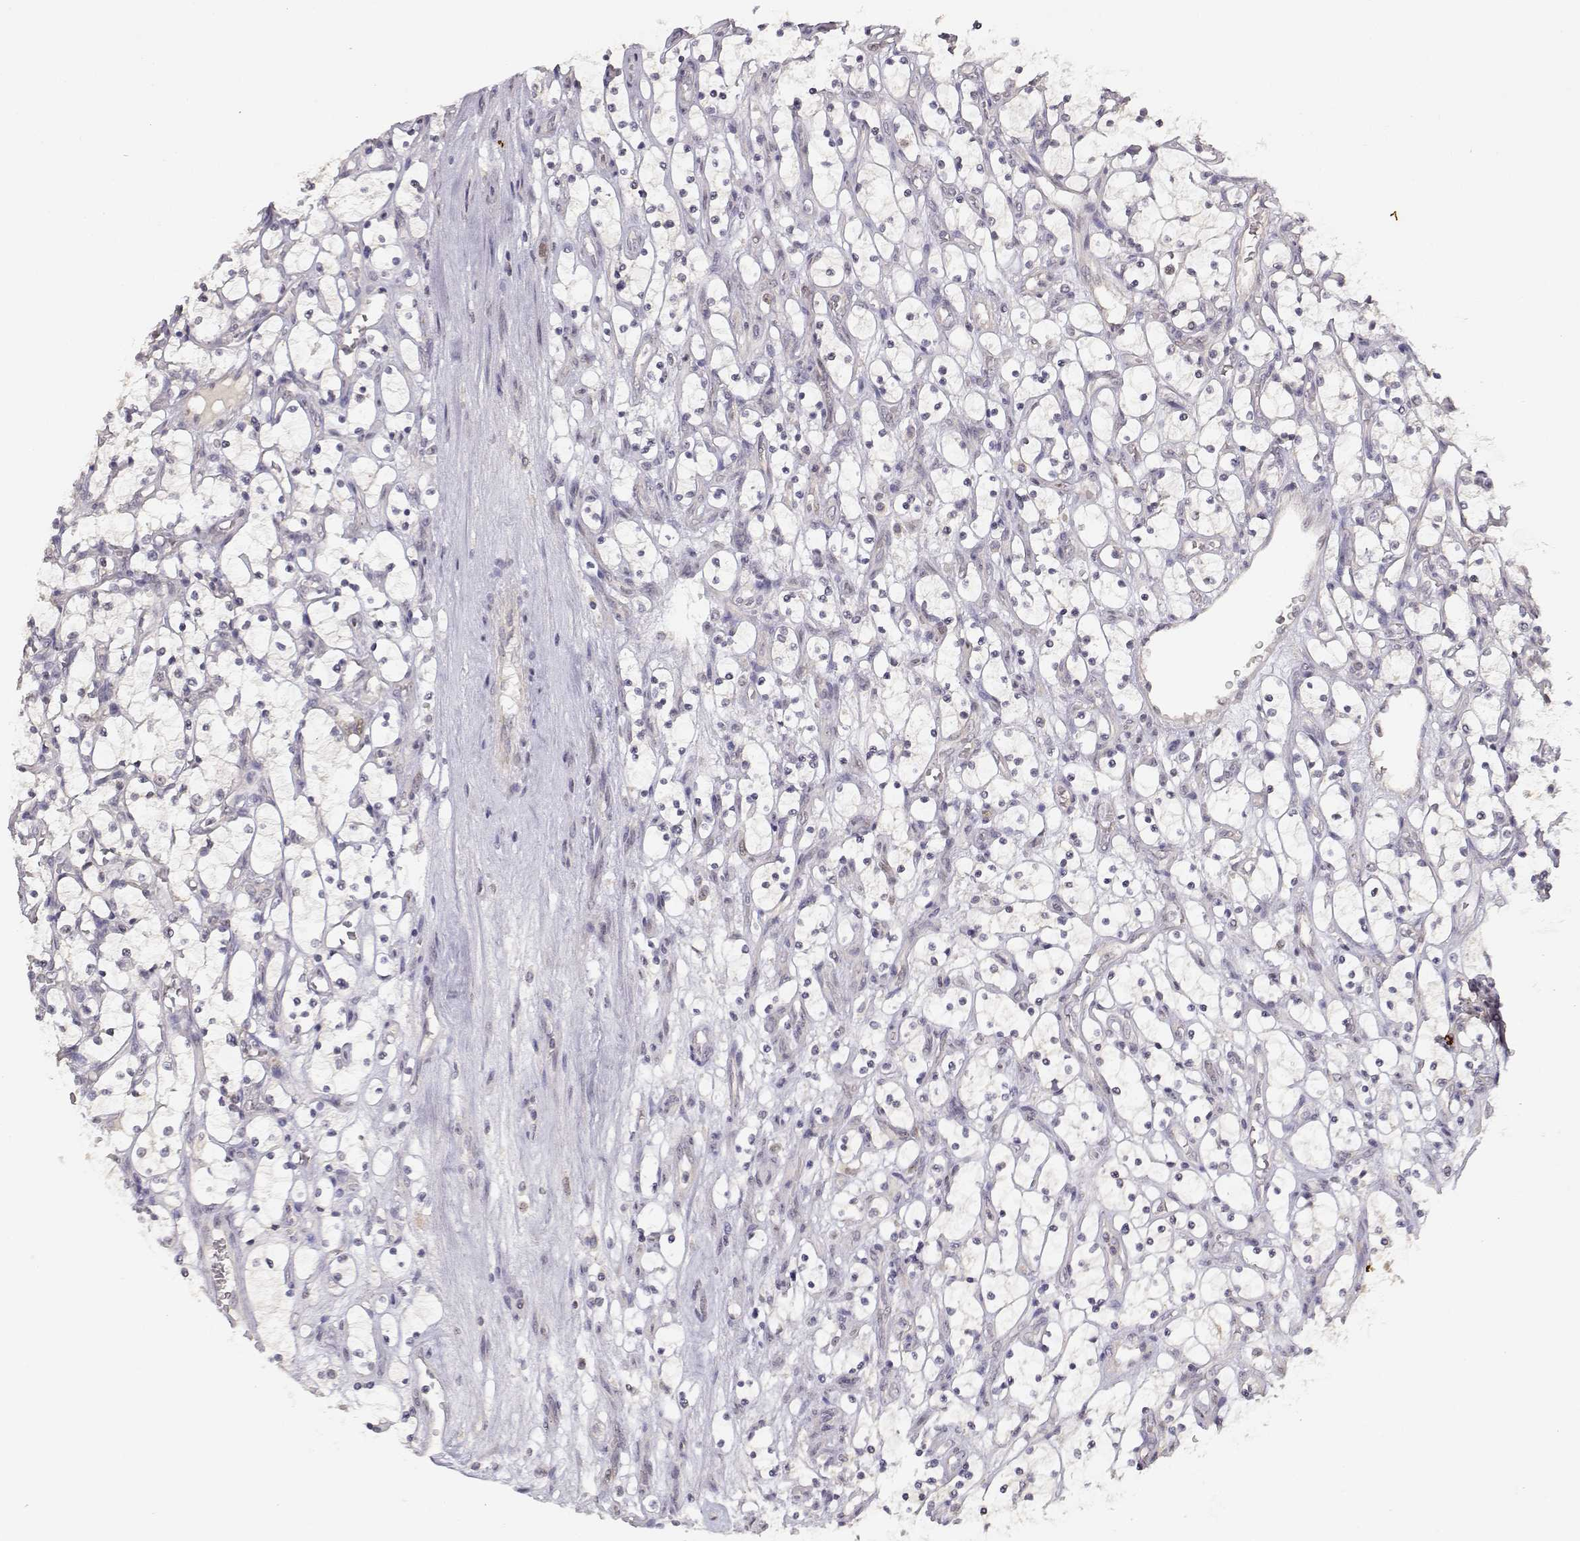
{"staining": {"intensity": "negative", "quantity": "none", "location": "none"}, "tissue": "renal cancer", "cell_type": "Tumor cells", "image_type": "cancer", "snomed": [{"axis": "morphology", "description": "Adenocarcinoma, NOS"}, {"axis": "topography", "description": "Kidney"}], "caption": "The histopathology image shows no staining of tumor cells in adenocarcinoma (renal). The staining was performed using DAB (3,3'-diaminobenzidine) to visualize the protein expression in brown, while the nuclei were stained in blue with hematoxylin (Magnification: 20x).", "gene": "RAD51", "patient": {"sex": "female", "age": 69}}